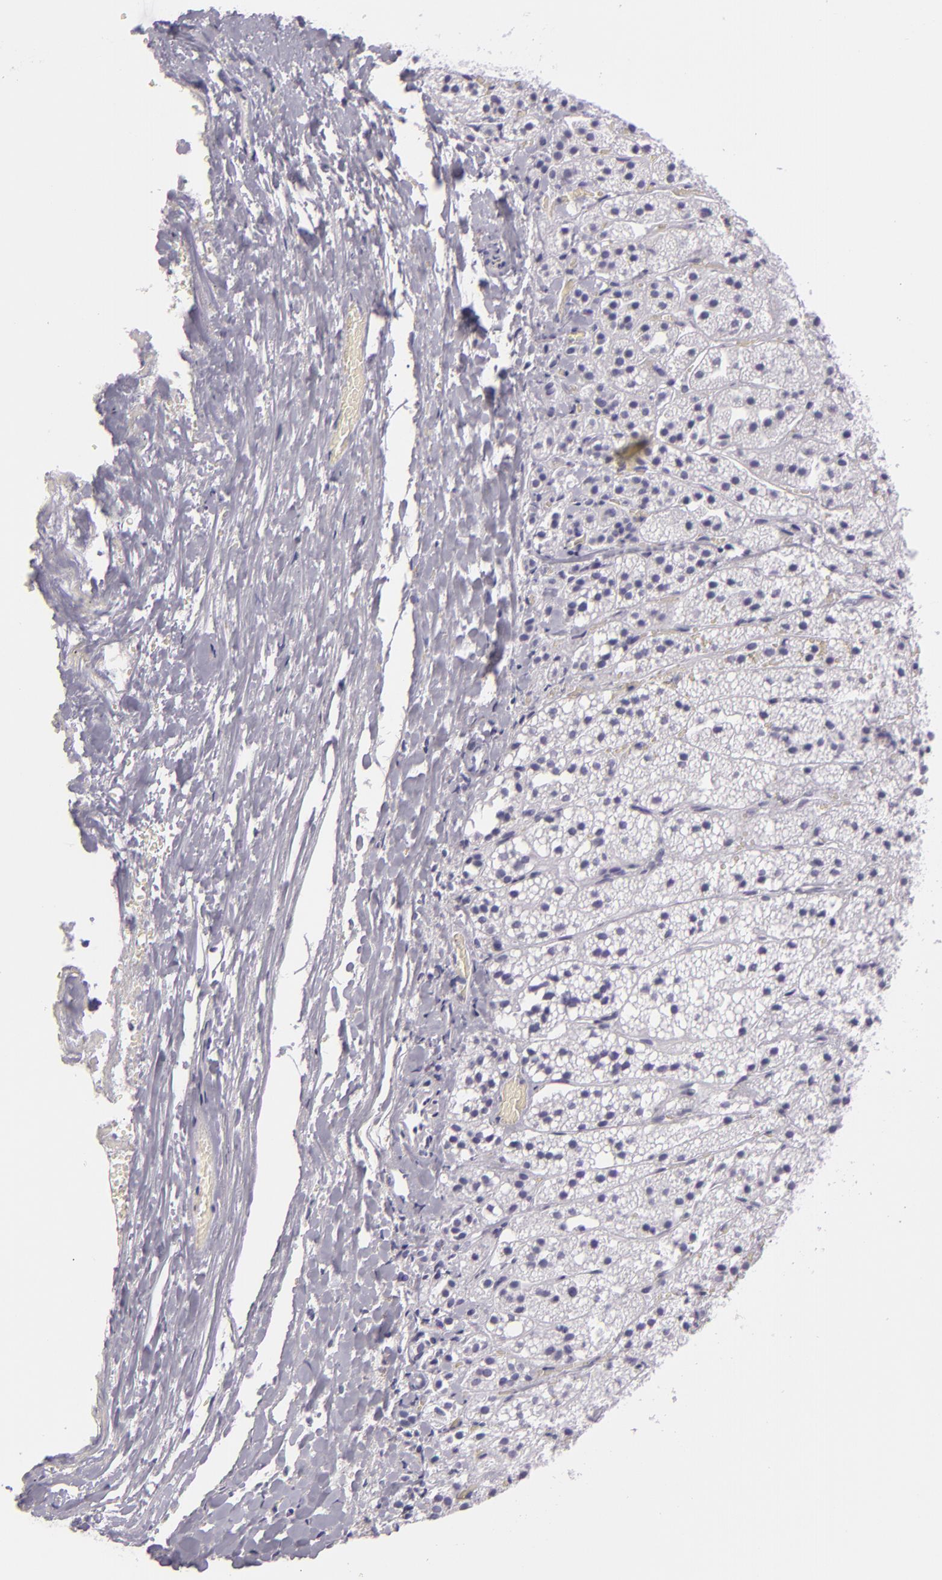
{"staining": {"intensity": "negative", "quantity": "none", "location": "none"}, "tissue": "adrenal gland", "cell_type": "Glandular cells", "image_type": "normal", "snomed": [{"axis": "morphology", "description": "Normal tissue, NOS"}, {"axis": "topography", "description": "Adrenal gland"}], "caption": "This is a micrograph of IHC staining of normal adrenal gland, which shows no staining in glandular cells. Brightfield microscopy of immunohistochemistry stained with DAB (3,3'-diaminobenzidine) (brown) and hematoxylin (blue), captured at high magnification.", "gene": "MCM3", "patient": {"sex": "female", "age": 44}}